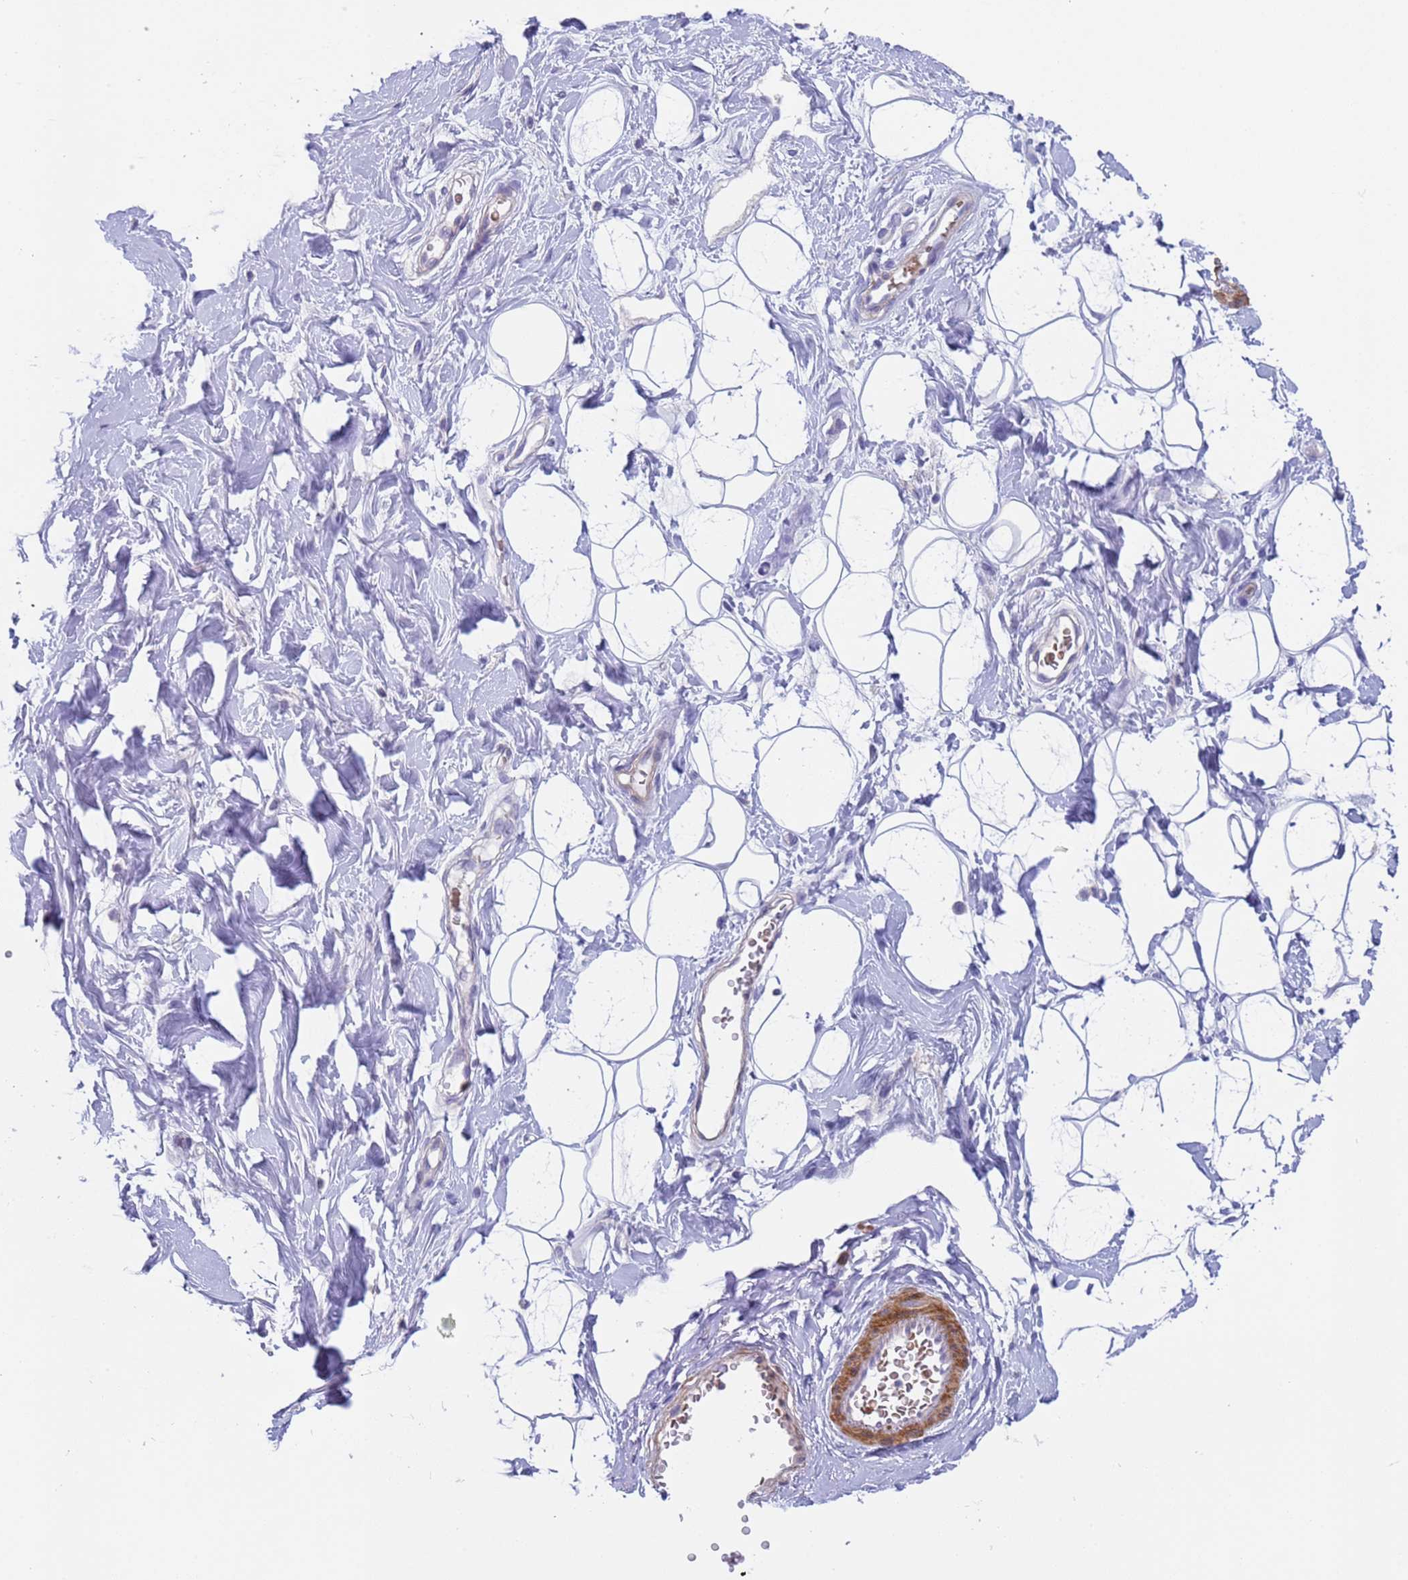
{"staining": {"intensity": "negative", "quantity": "none", "location": "none"}, "tissue": "adipose tissue", "cell_type": "Adipocytes", "image_type": "normal", "snomed": [{"axis": "morphology", "description": "Normal tissue, NOS"}, {"axis": "topography", "description": "Breast"}], "caption": "Immunohistochemistry of benign human adipose tissue demonstrates no staining in adipocytes.", "gene": "KBTBD3", "patient": {"sex": "female", "age": 26}}